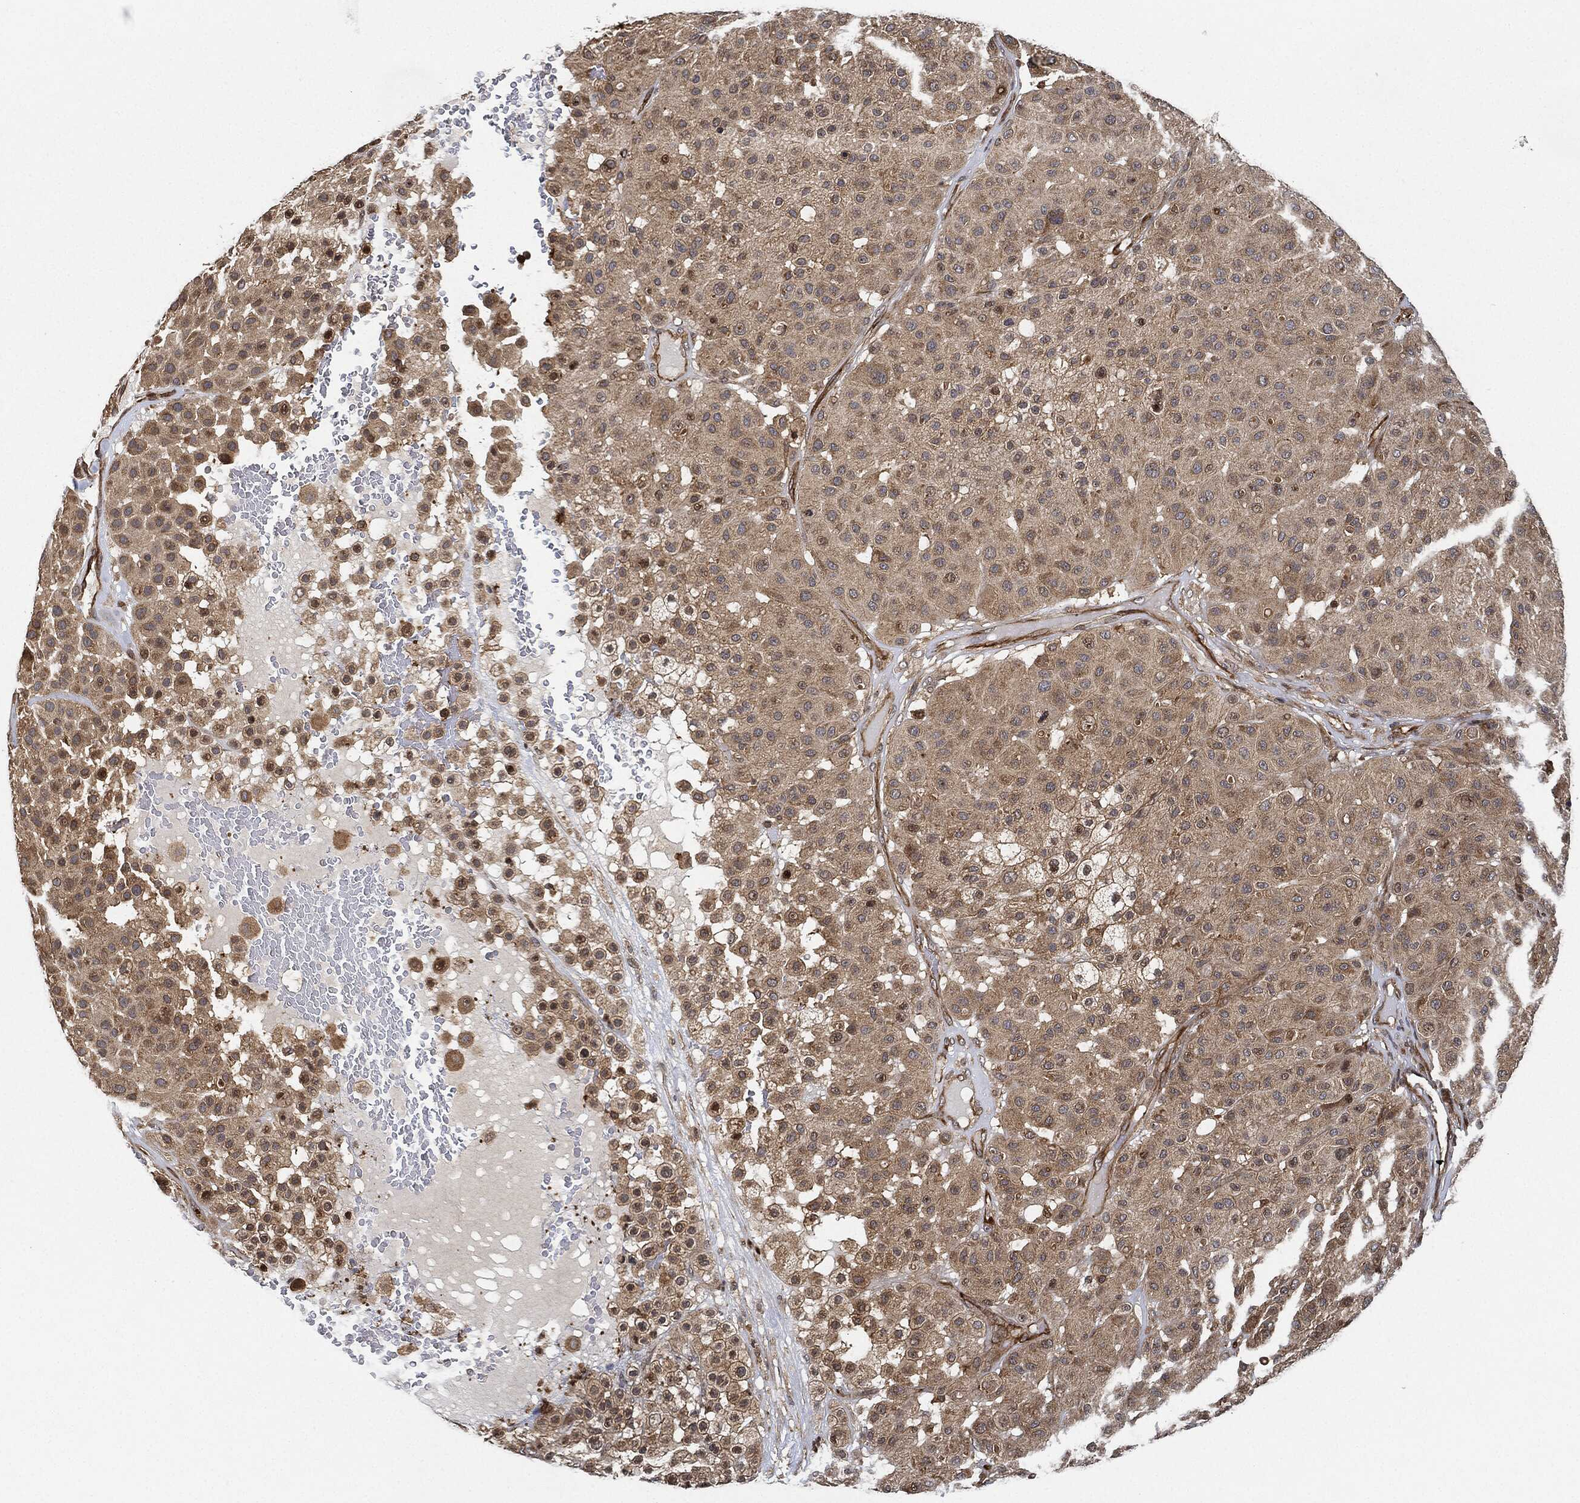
{"staining": {"intensity": "moderate", "quantity": "25%-75%", "location": "cytoplasmic/membranous"}, "tissue": "melanoma", "cell_type": "Tumor cells", "image_type": "cancer", "snomed": [{"axis": "morphology", "description": "Malignant melanoma, Metastatic site"}, {"axis": "topography", "description": "Smooth muscle"}], "caption": "Tumor cells reveal medium levels of moderate cytoplasmic/membranous staining in approximately 25%-75% of cells in human melanoma. Immunohistochemistry stains the protein in brown and the nuclei are stained blue.", "gene": "MAP3K3", "patient": {"sex": "male", "age": 41}}